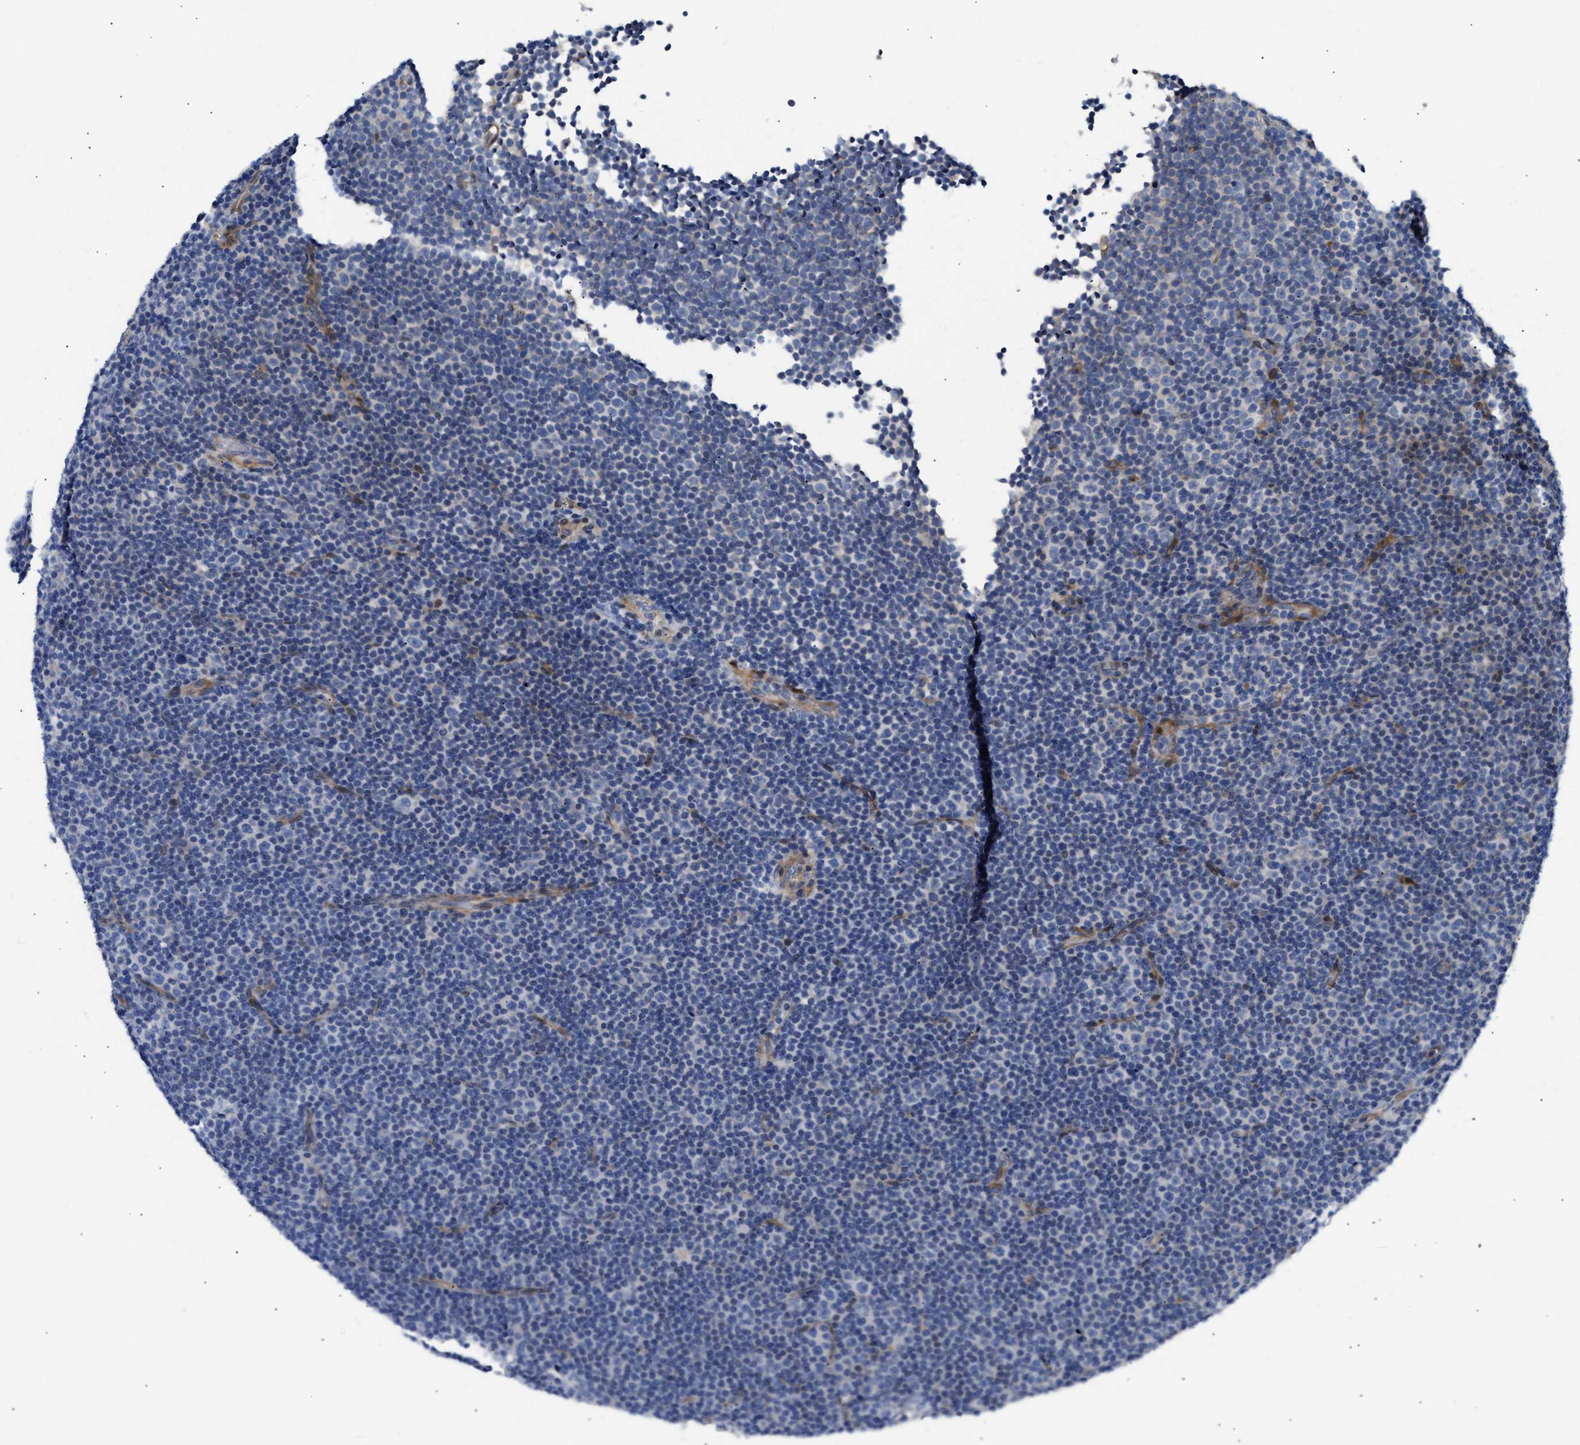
{"staining": {"intensity": "negative", "quantity": "none", "location": "none"}, "tissue": "lymphoma", "cell_type": "Tumor cells", "image_type": "cancer", "snomed": [{"axis": "morphology", "description": "Malignant lymphoma, non-Hodgkin's type, Low grade"}, {"axis": "topography", "description": "Lymph node"}], "caption": "An immunohistochemistry (IHC) micrograph of lymphoma is shown. There is no staining in tumor cells of lymphoma. (DAB (3,3'-diaminobenzidine) immunohistochemistry visualized using brightfield microscopy, high magnification).", "gene": "FHL1", "patient": {"sex": "female", "age": 67}}